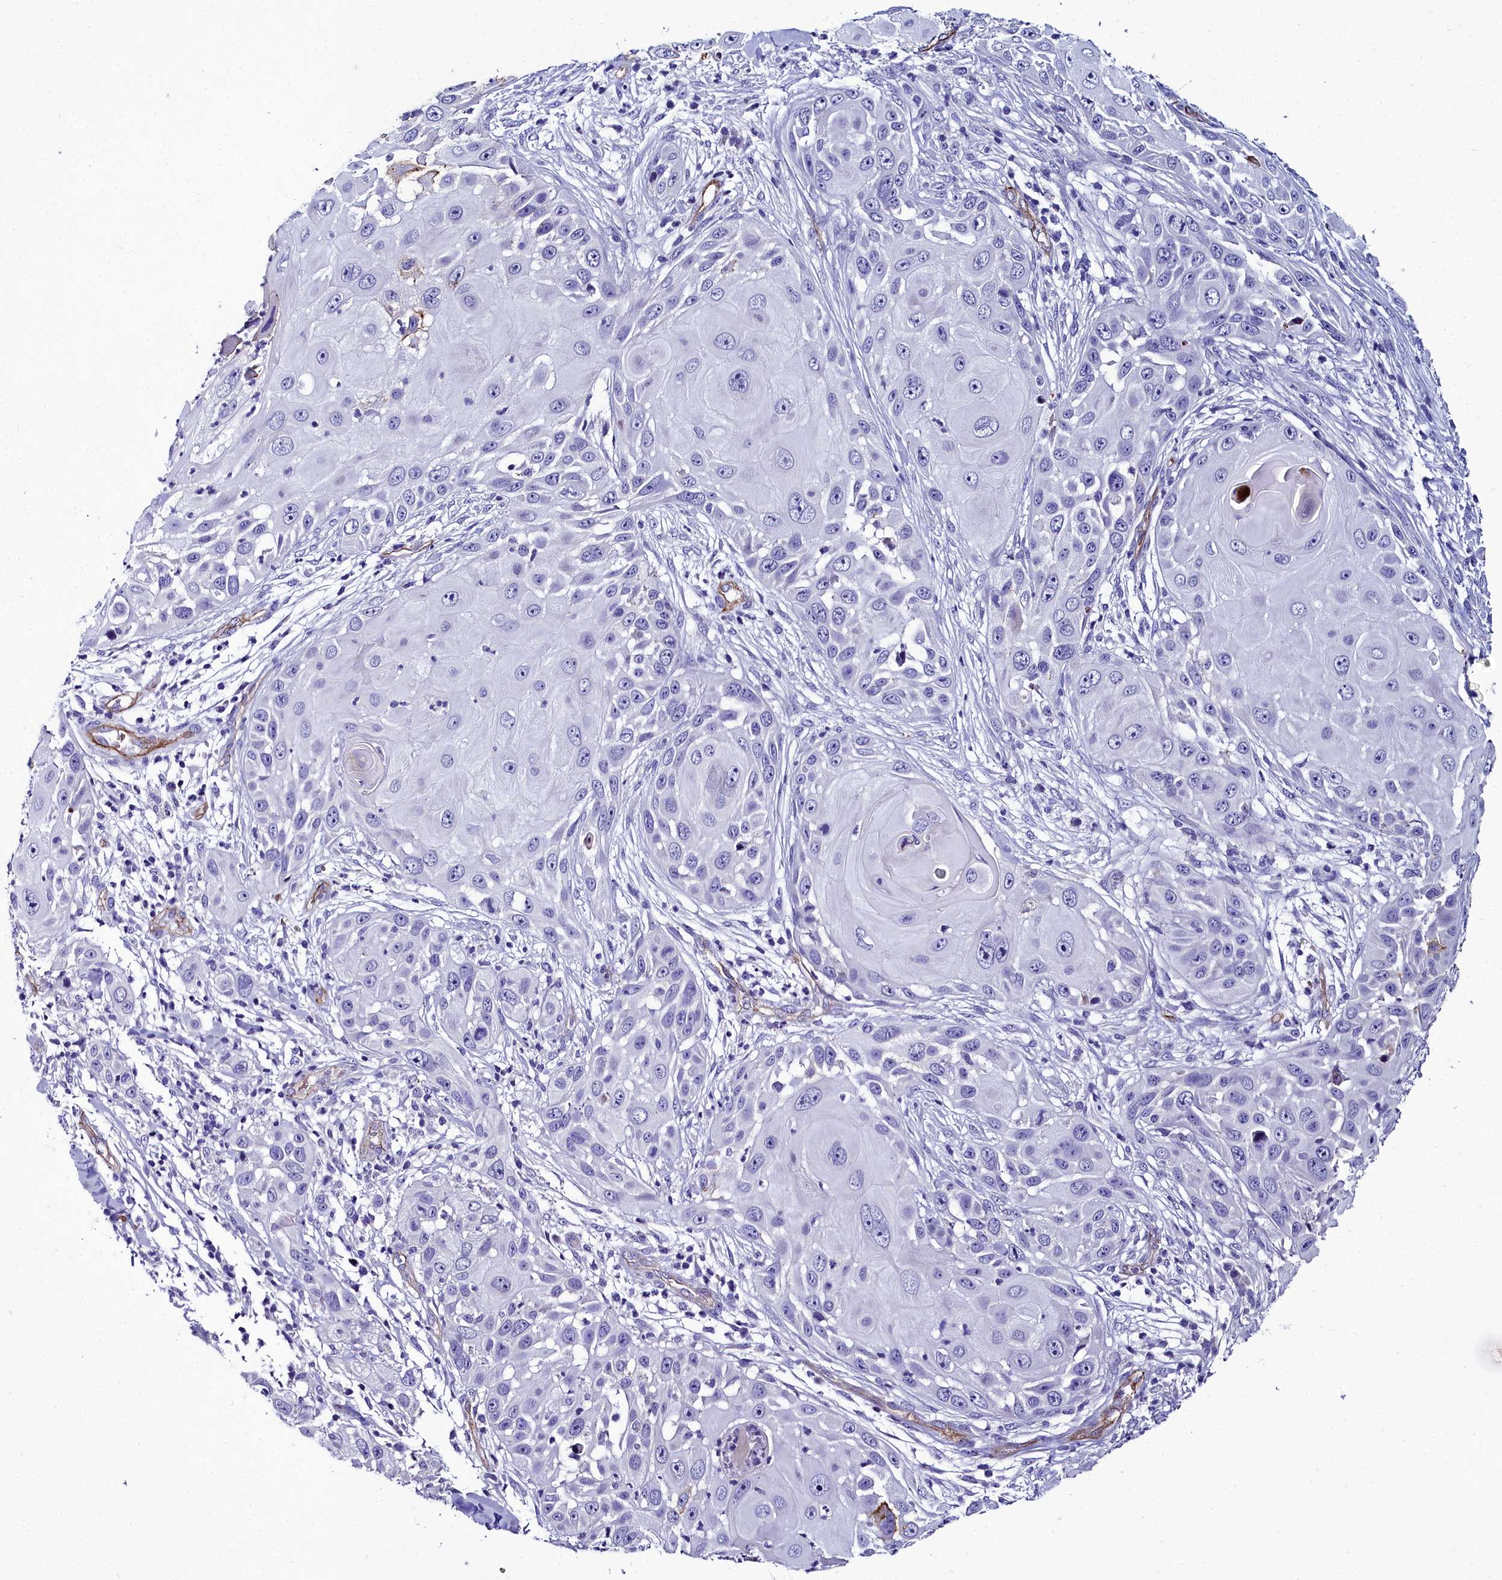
{"staining": {"intensity": "strong", "quantity": "<25%", "location": "cytoplasmic/membranous"}, "tissue": "skin cancer", "cell_type": "Tumor cells", "image_type": "cancer", "snomed": [{"axis": "morphology", "description": "Squamous cell carcinoma, NOS"}, {"axis": "topography", "description": "Skin"}], "caption": "Immunohistochemistry image of neoplastic tissue: skin squamous cell carcinoma stained using immunohistochemistry (IHC) reveals medium levels of strong protein expression localized specifically in the cytoplasmic/membranous of tumor cells, appearing as a cytoplasmic/membranous brown color.", "gene": "CYP4F11", "patient": {"sex": "female", "age": 44}}